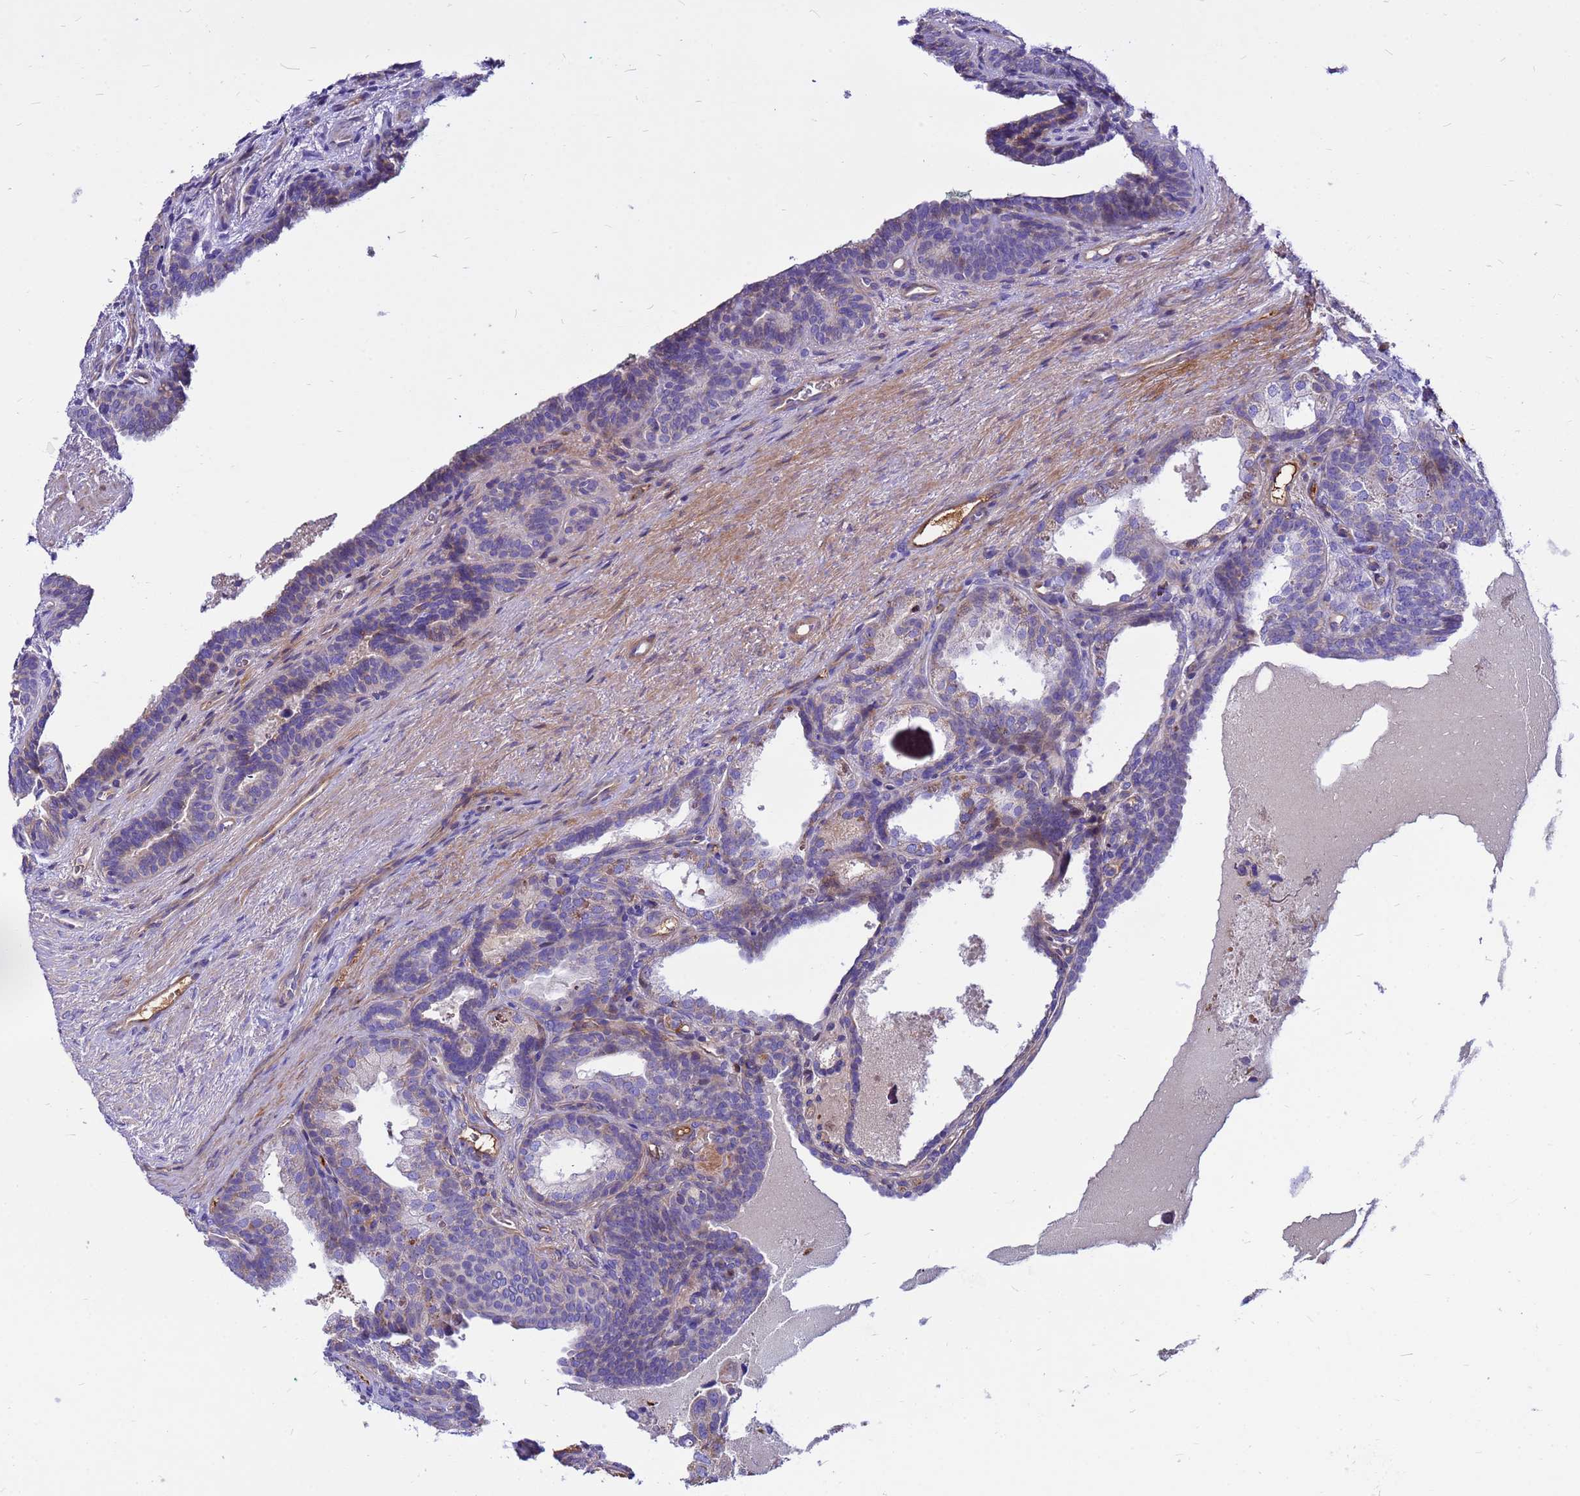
{"staining": {"intensity": "weak", "quantity": "<25%", "location": "cytoplasmic/membranous"}, "tissue": "prostate cancer", "cell_type": "Tumor cells", "image_type": "cancer", "snomed": [{"axis": "morphology", "description": "Adenocarcinoma, High grade"}, {"axis": "topography", "description": "Prostate"}], "caption": "IHC photomicrograph of neoplastic tissue: prostate cancer (adenocarcinoma (high-grade)) stained with DAB (3,3'-diaminobenzidine) reveals no significant protein positivity in tumor cells. (DAB (3,3'-diaminobenzidine) IHC with hematoxylin counter stain).", "gene": "CRHBP", "patient": {"sex": "male", "age": 62}}